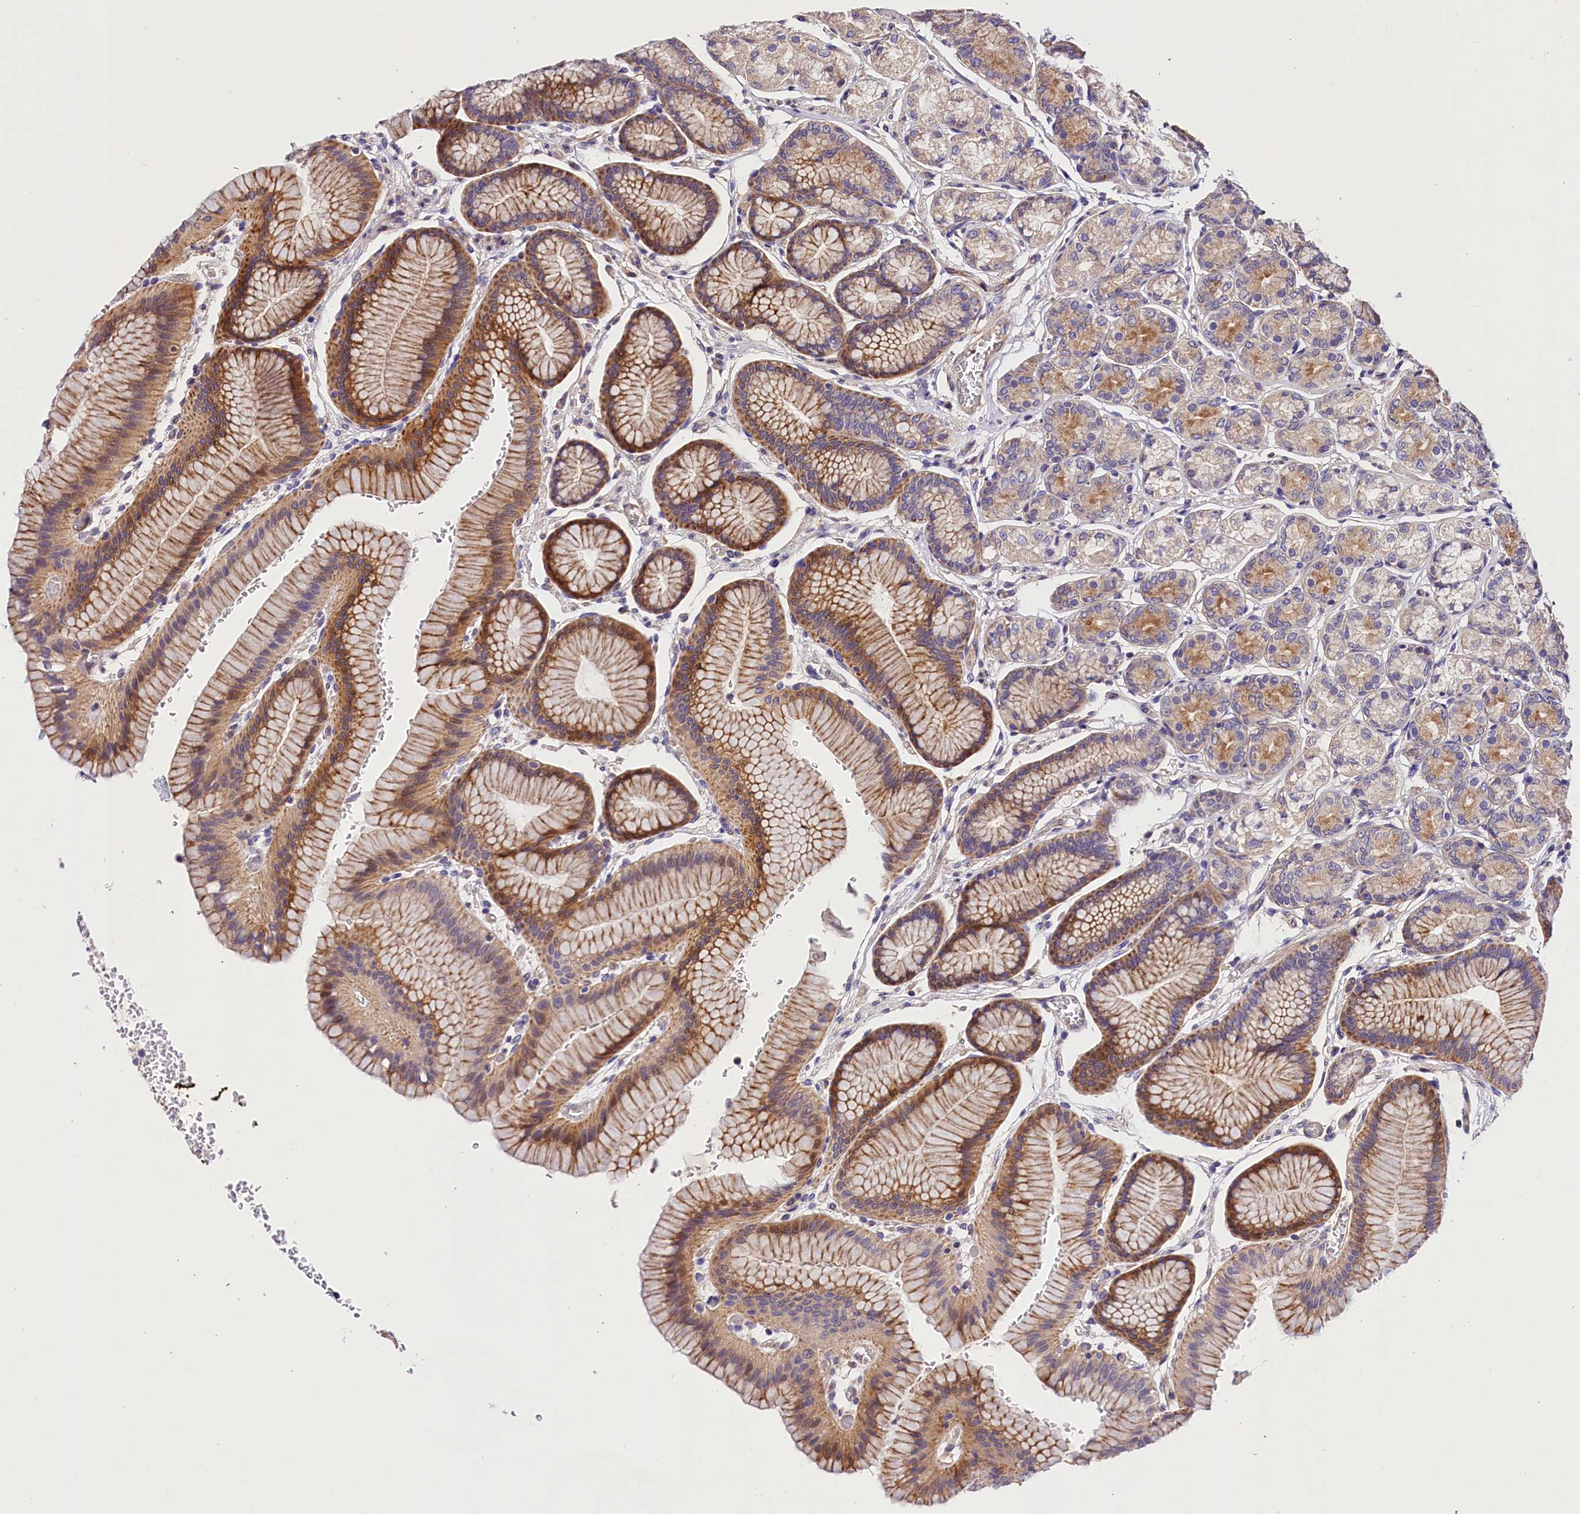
{"staining": {"intensity": "strong", "quantity": "25%-75%", "location": "cytoplasmic/membranous"}, "tissue": "stomach", "cell_type": "Glandular cells", "image_type": "normal", "snomed": [{"axis": "morphology", "description": "Normal tissue, NOS"}, {"axis": "morphology", "description": "Adenocarcinoma, NOS"}, {"axis": "morphology", "description": "Adenocarcinoma, High grade"}, {"axis": "topography", "description": "Stomach, upper"}, {"axis": "topography", "description": "Stomach"}], "caption": "An immunohistochemistry (IHC) histopathology image of benign tissue is shown. Protein staining in brown highlights strong cytoplasmic/membranous positivity in stomach within glandular cells.", "gene": "ARMC6", "patient": {"sex": "female", "age": 65}}